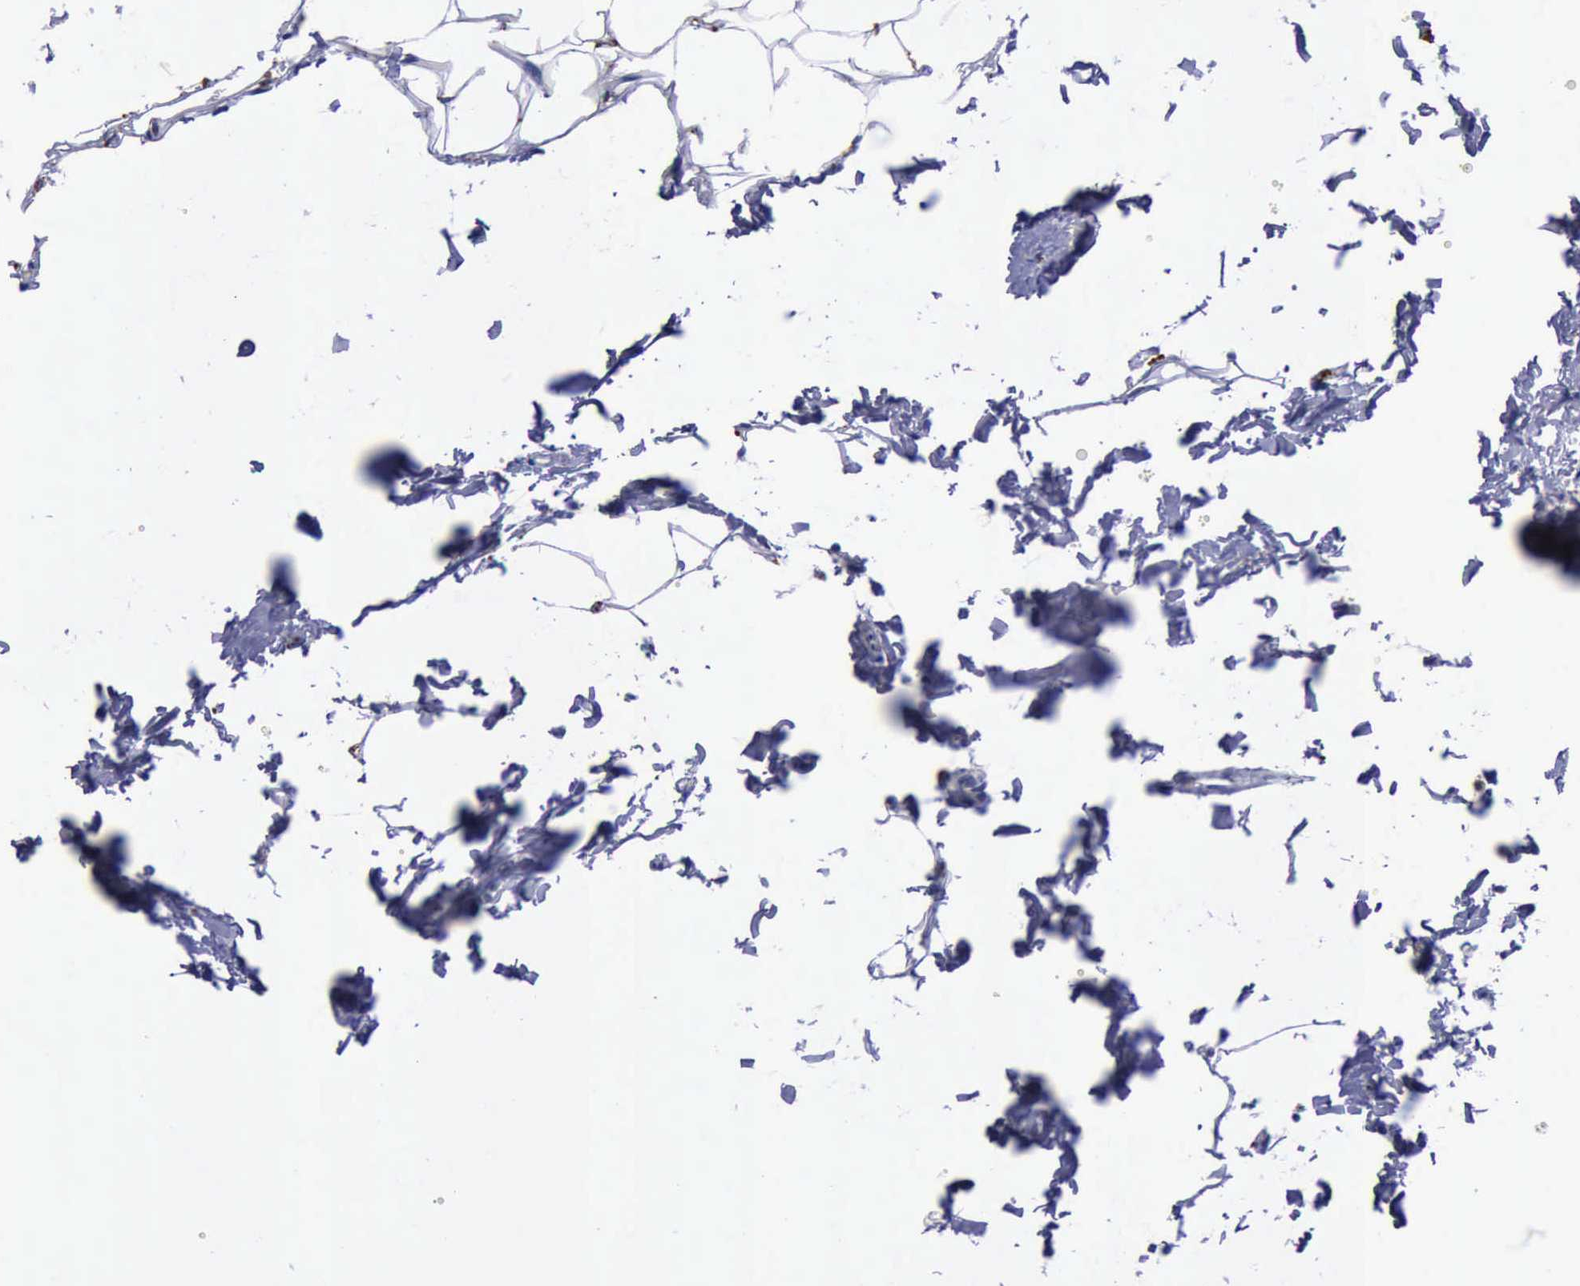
{"staining": {"intensity": "negative", "quantity": "none", "location": "none"}, "tissue": "breast cancer", "cell_type": "Tumor cells", "image_type": "cancer", "snomed": [{"axis": "morphology", "description": "Lobular carcinoma"}, {"axis": "topography", "description": "Breast"}], "caption": "Tumor cells are negative for brown protein staining in breast lobular carcinoma.", "gene": "CTSD", "patient": {"sex": "female", "age": 55}}